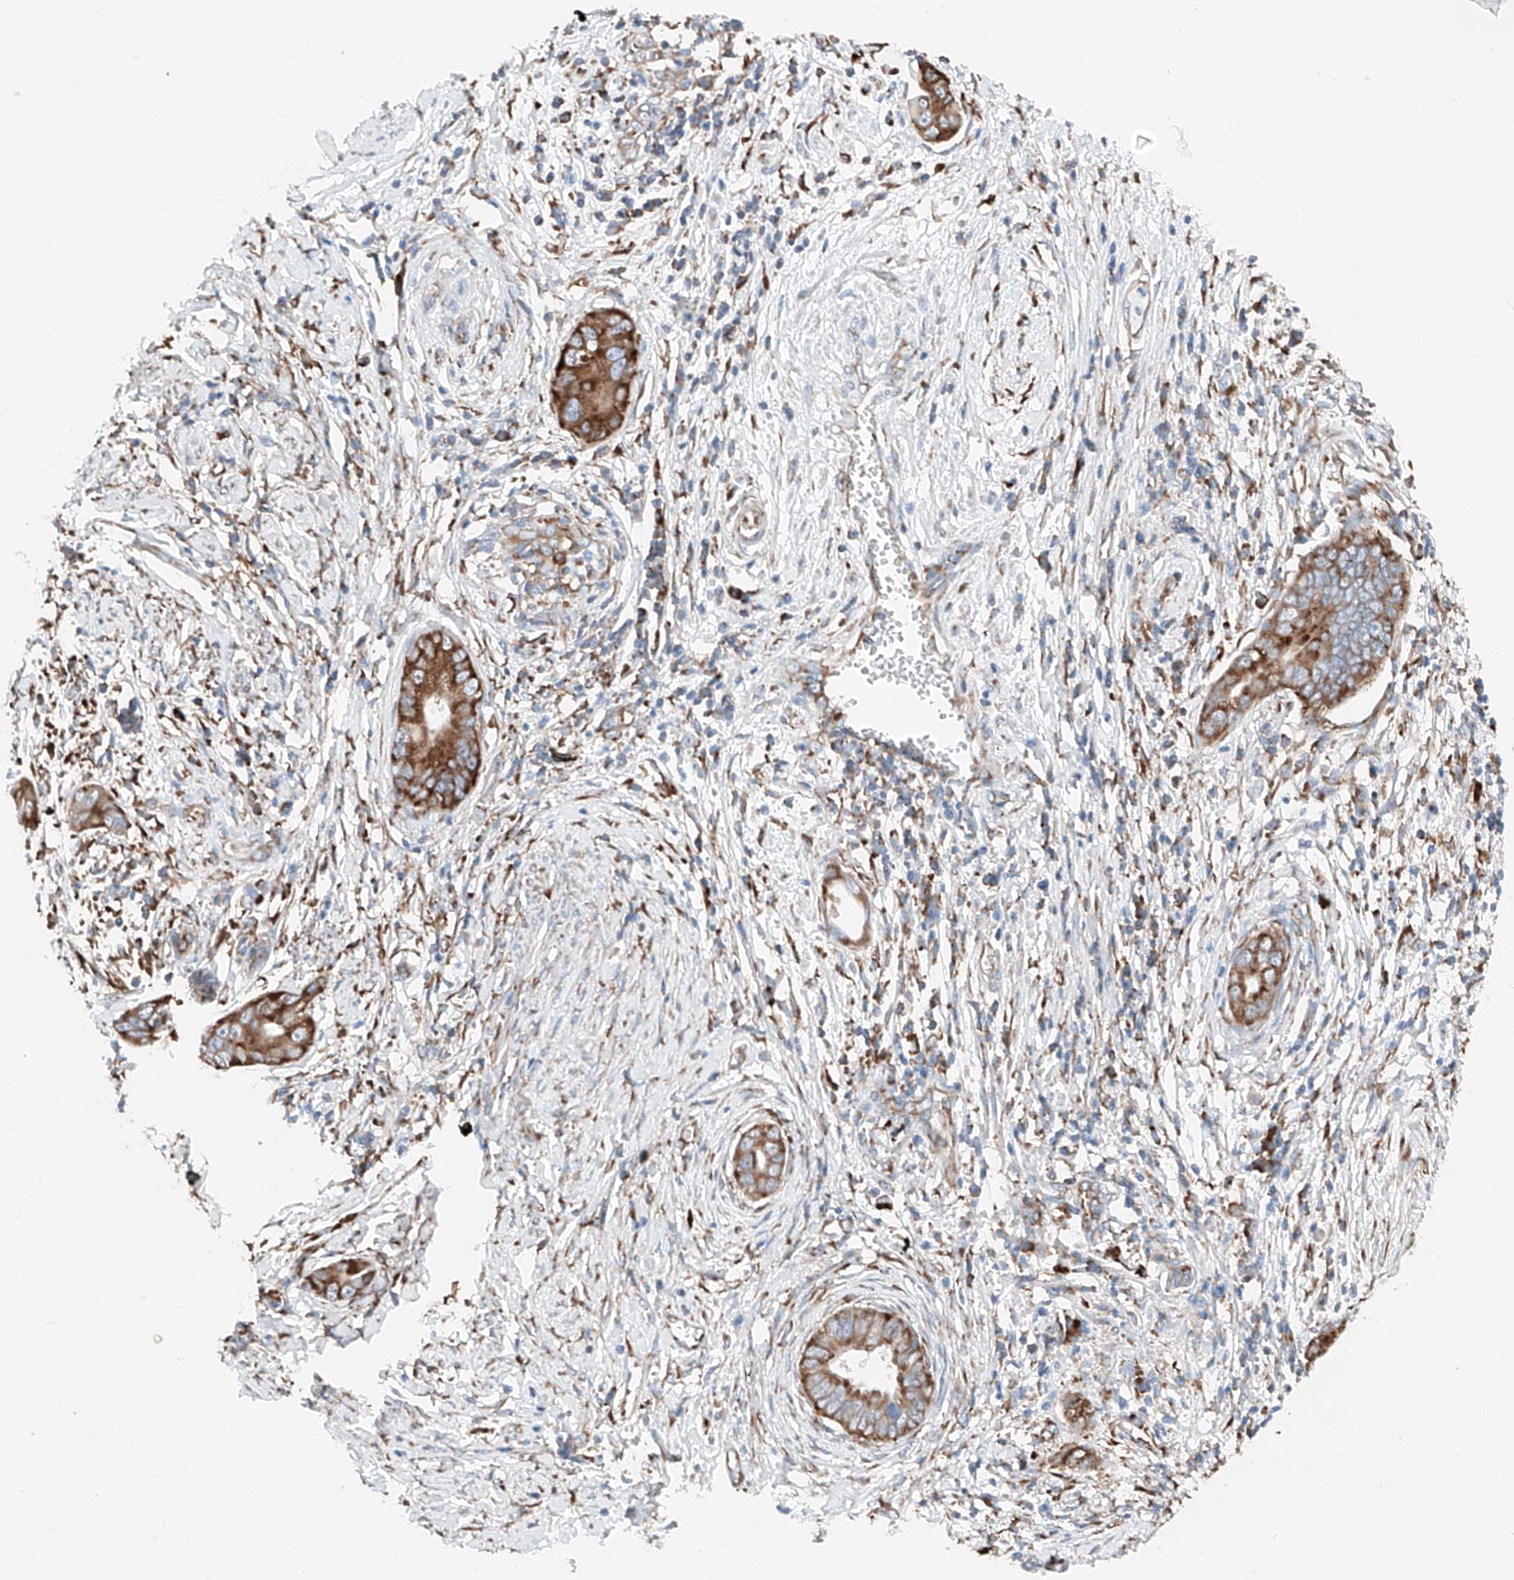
{"staining": {"intensity": "moderate", "quantity": ">75%", "location": "cytoplasmic/membranous"}, "tissue": "cervical cancer", "cell_type": "Tumor cells", "image_type": "cancer", "snomed": [{"axis": "morphology", "description": "Adenocarcinoma, NOS"}, {"axis": "topography", "description": "Cervix"}], "caption": "Tumor cells show medium levels of moderate cytoplasmic/membranous positivity in about >75% of cells in cervical adenocarcinoma.", "gene": "CRELD1", "patient": {"sex": "female", "age": 44}}